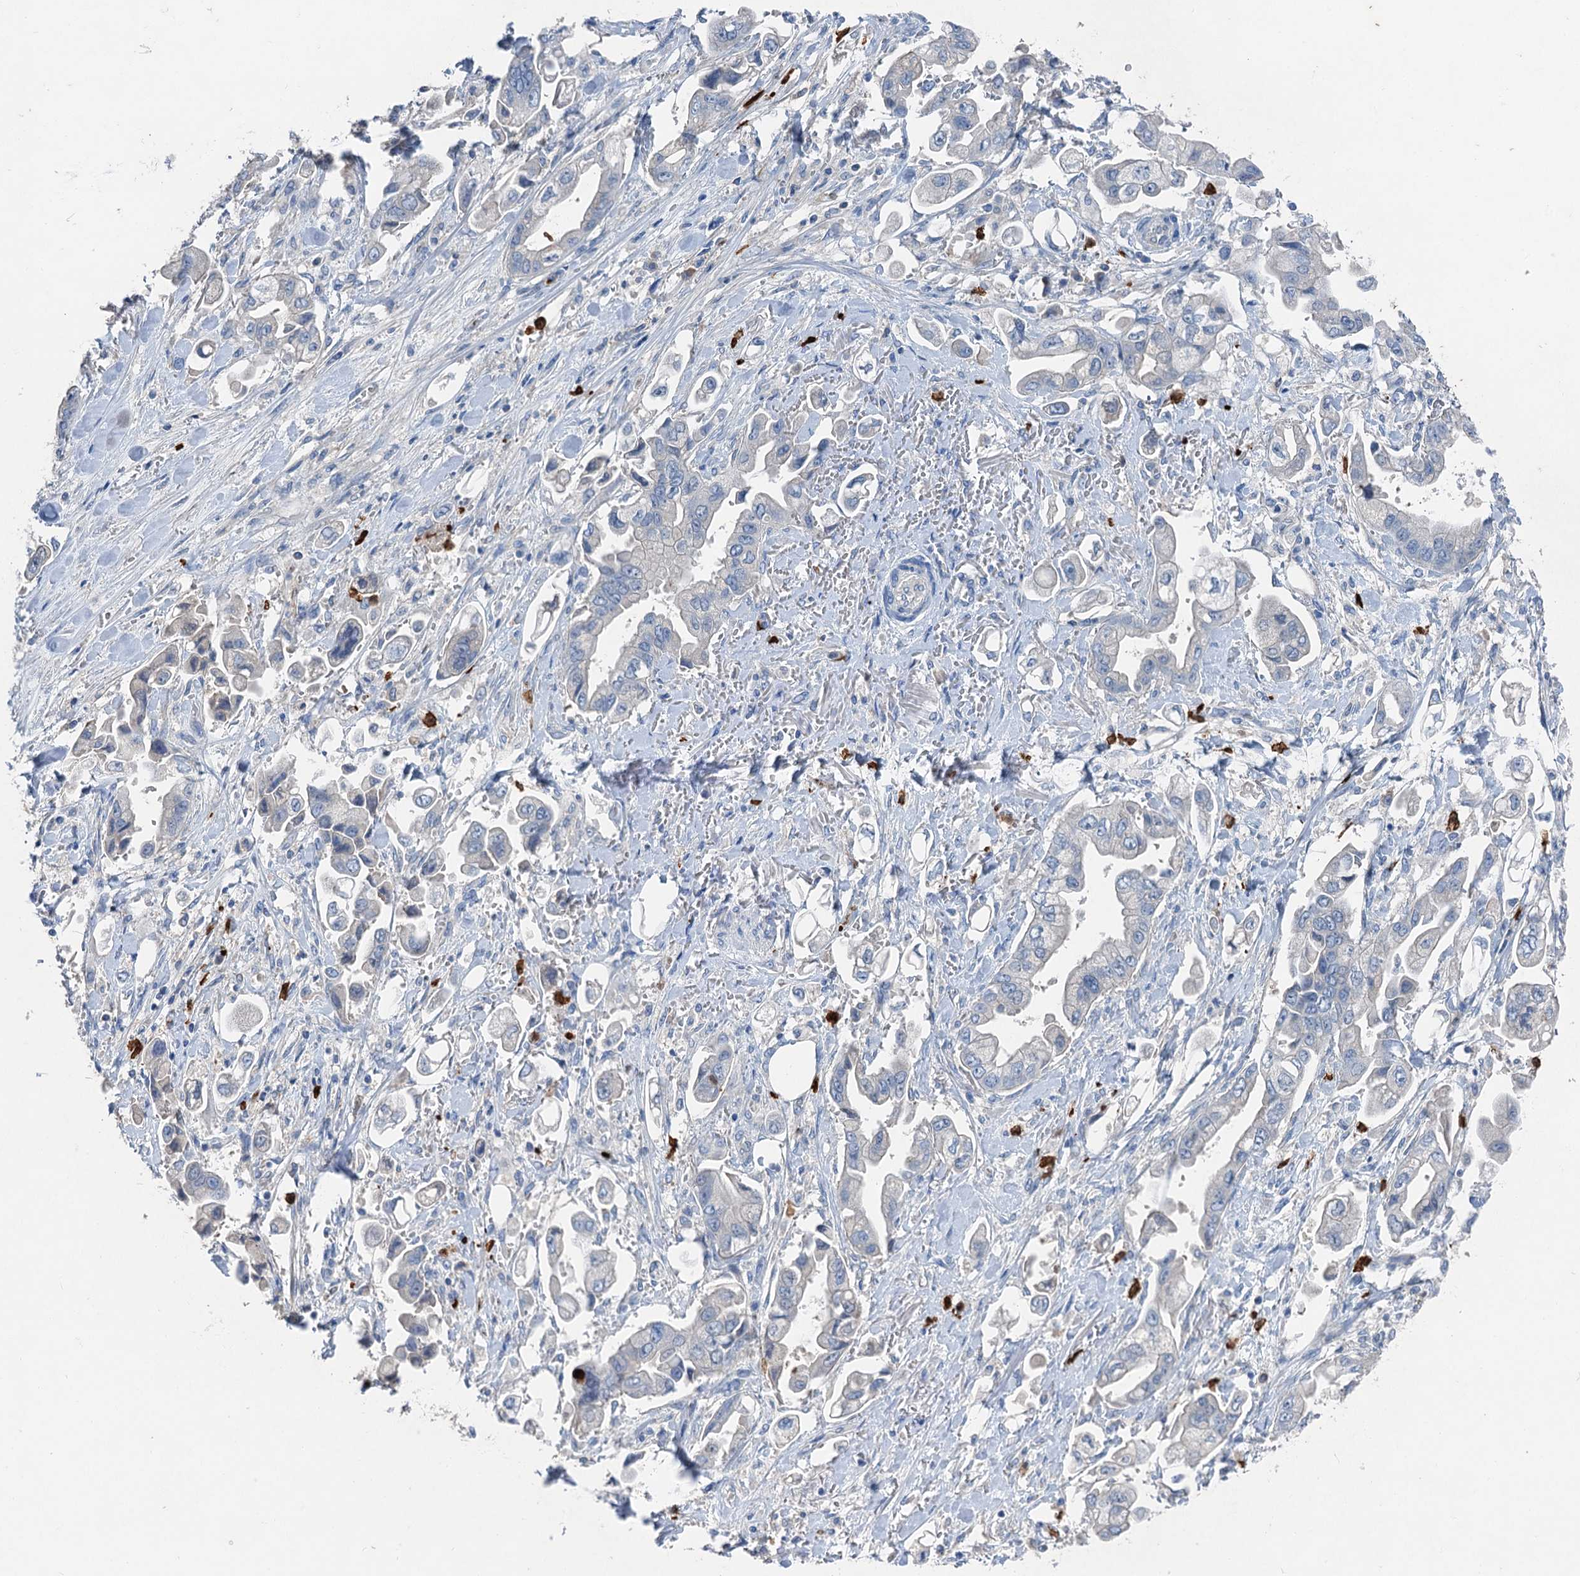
{"staining": {"intensity": "negative", "quantity": "none", "location": "none"}, "tissue": "stomach cancer", "cell_type": "Tumor cells", "image_type": "cancer", "snomed": [{"axis": "morphology", "description": "Adenocarcinoma, NOS"}, {"axis": "topography", "description": "Stomach"}], "caption": "Protein analysis of adenocarcinoma (stomach) demonstrates no significant staining in tumor cells. (Stains: DAB (3,3'-diaminobenzidine) IHC with hematoxylin counter stain, Microscopy: brightfield microscopy at high magnification).", "gene": "OTOA", "patient": {"sex": "male", "age": 62}}